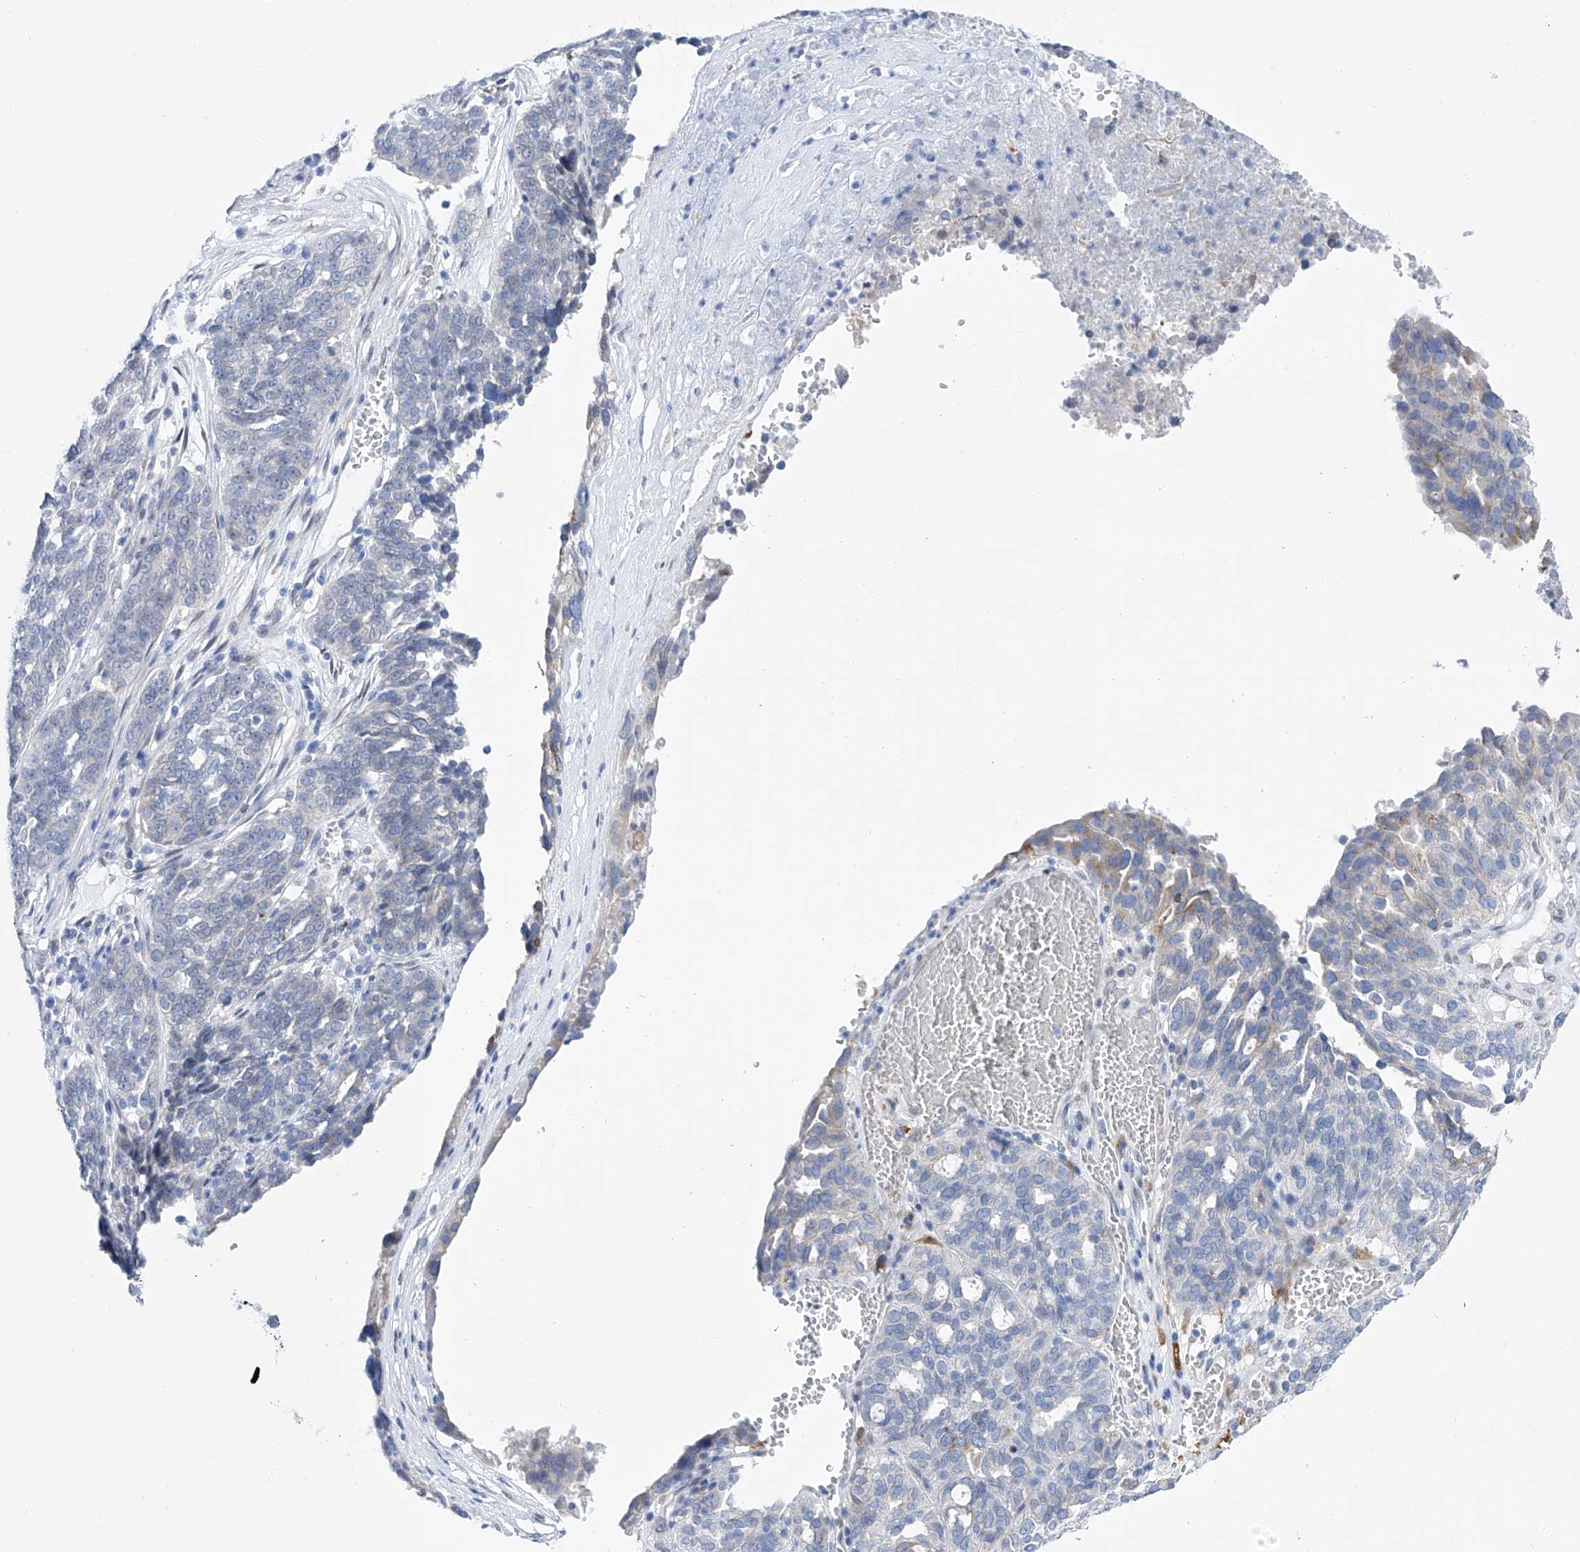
{"staining": {"intensity": "negative", "quantity": "none", "location": "none"}, "tissue": "ovarian cancer", "cell_type": "Tumor cells", "image_type": "cancer", "snomed": [{"axis": "morphology", "description": "Cystadenocarcinoma, serous, NOS"}, {"axis": "topography", "description": "Ovary"}], "caption": "Immunohistochemical staining of ovarian cancer (serous cystadenocarcinoma) demonstrates no significant expression in tumor cells.", "gene": "LCLAT1", "patient": {"sex": "female", "age": 59}}